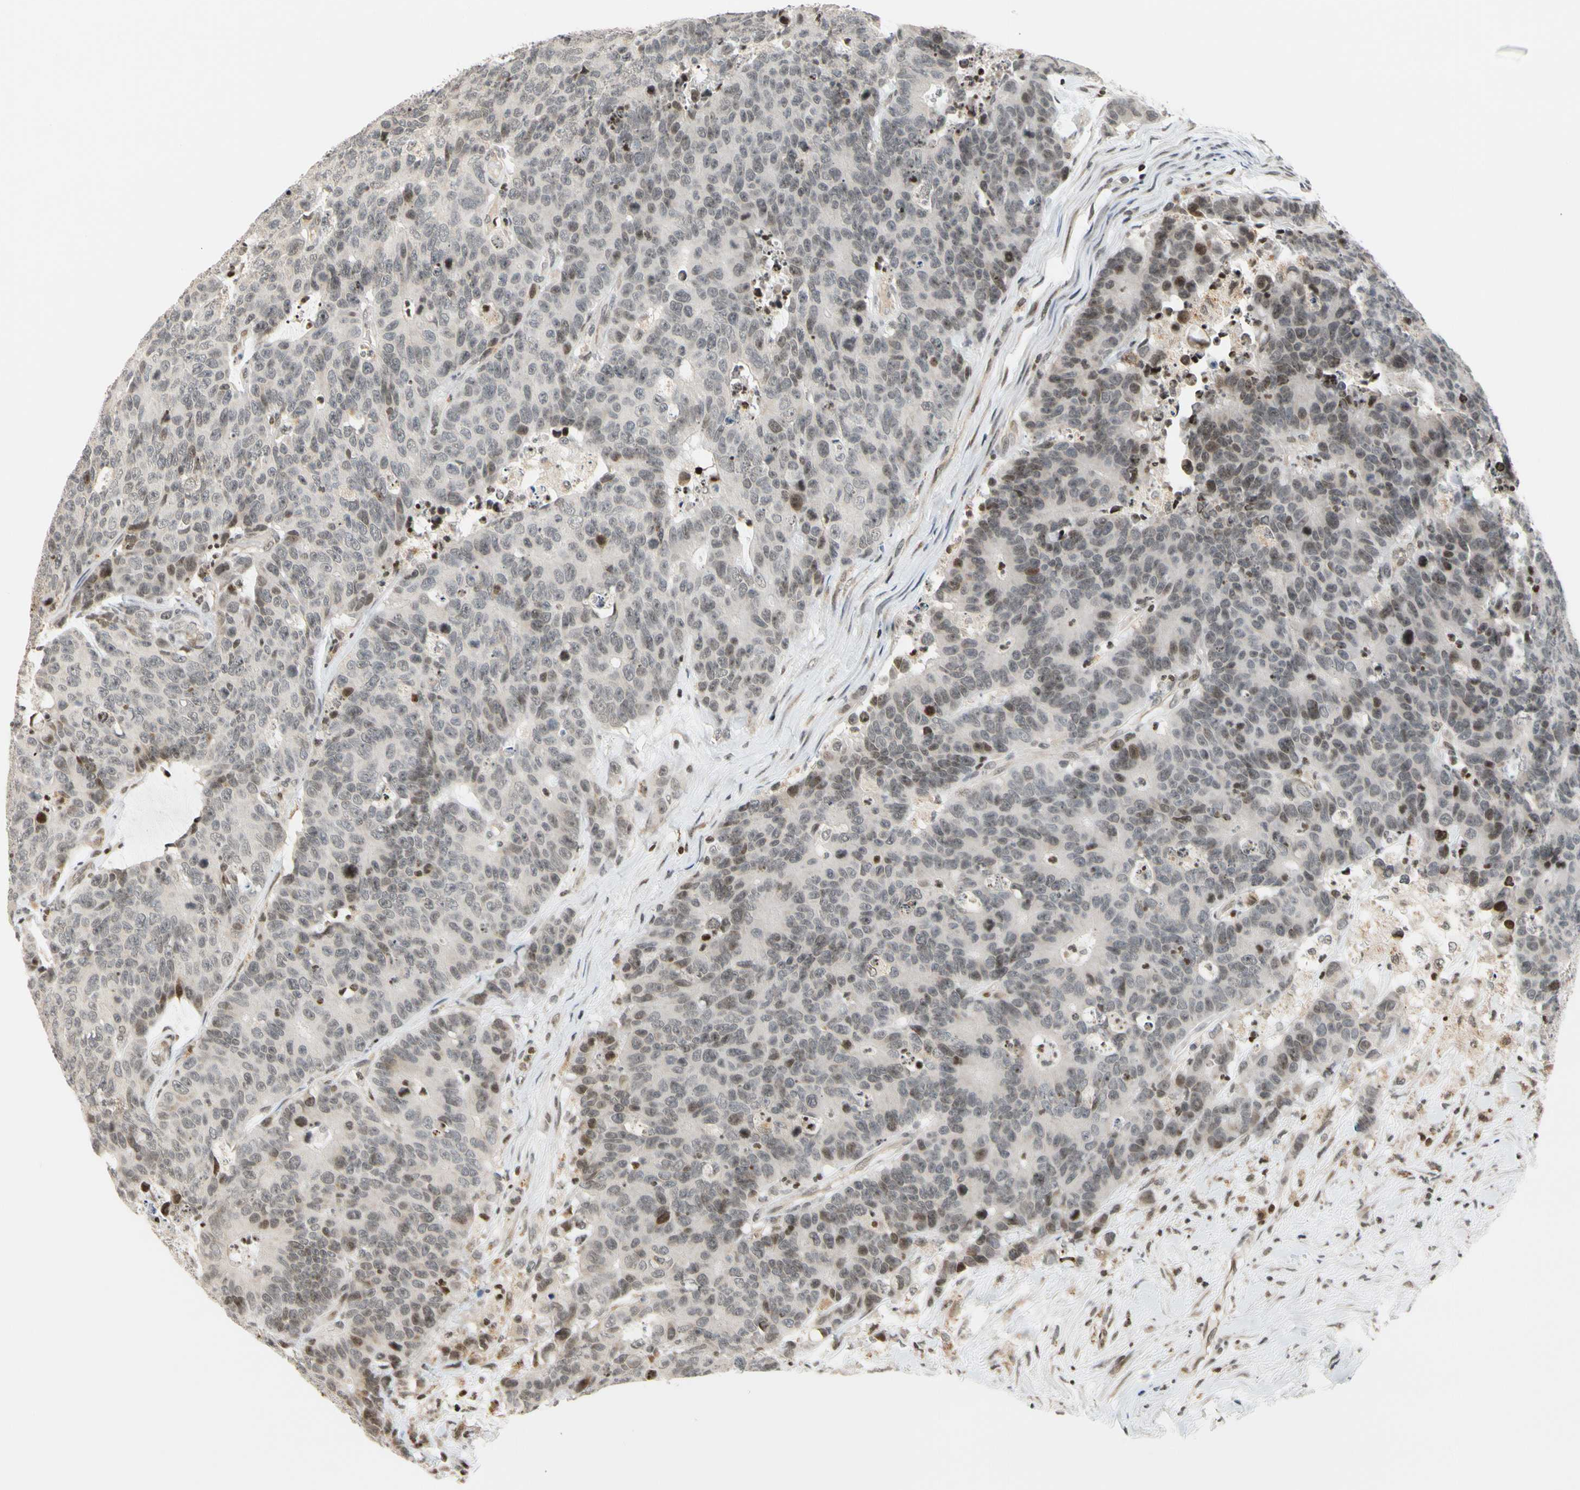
{"staining": {"intensity": "moderate", "quantity": "<25%", "location": "nuclear"}, "tissue": "colorectal cancer", "cell_type": "Tumor cells", "image_type": "cancer", "snomed": [{"axis": "morphology", "description": "Adenocarcinoma, NOS"}, {"axis": "topography", "description": "Colon"}], "caption": "Immunohistochemistry (IHC) micrograph of neoplastic tissue: human colorectal cancer stained using immunohistochemistry displays low levels of moderate protein expression localized specifically in the nuclear of tumor cells, appearing as a nuclear brown color.", "gene": "CDK7", "patient": {"sex": "female", "age": 86}}